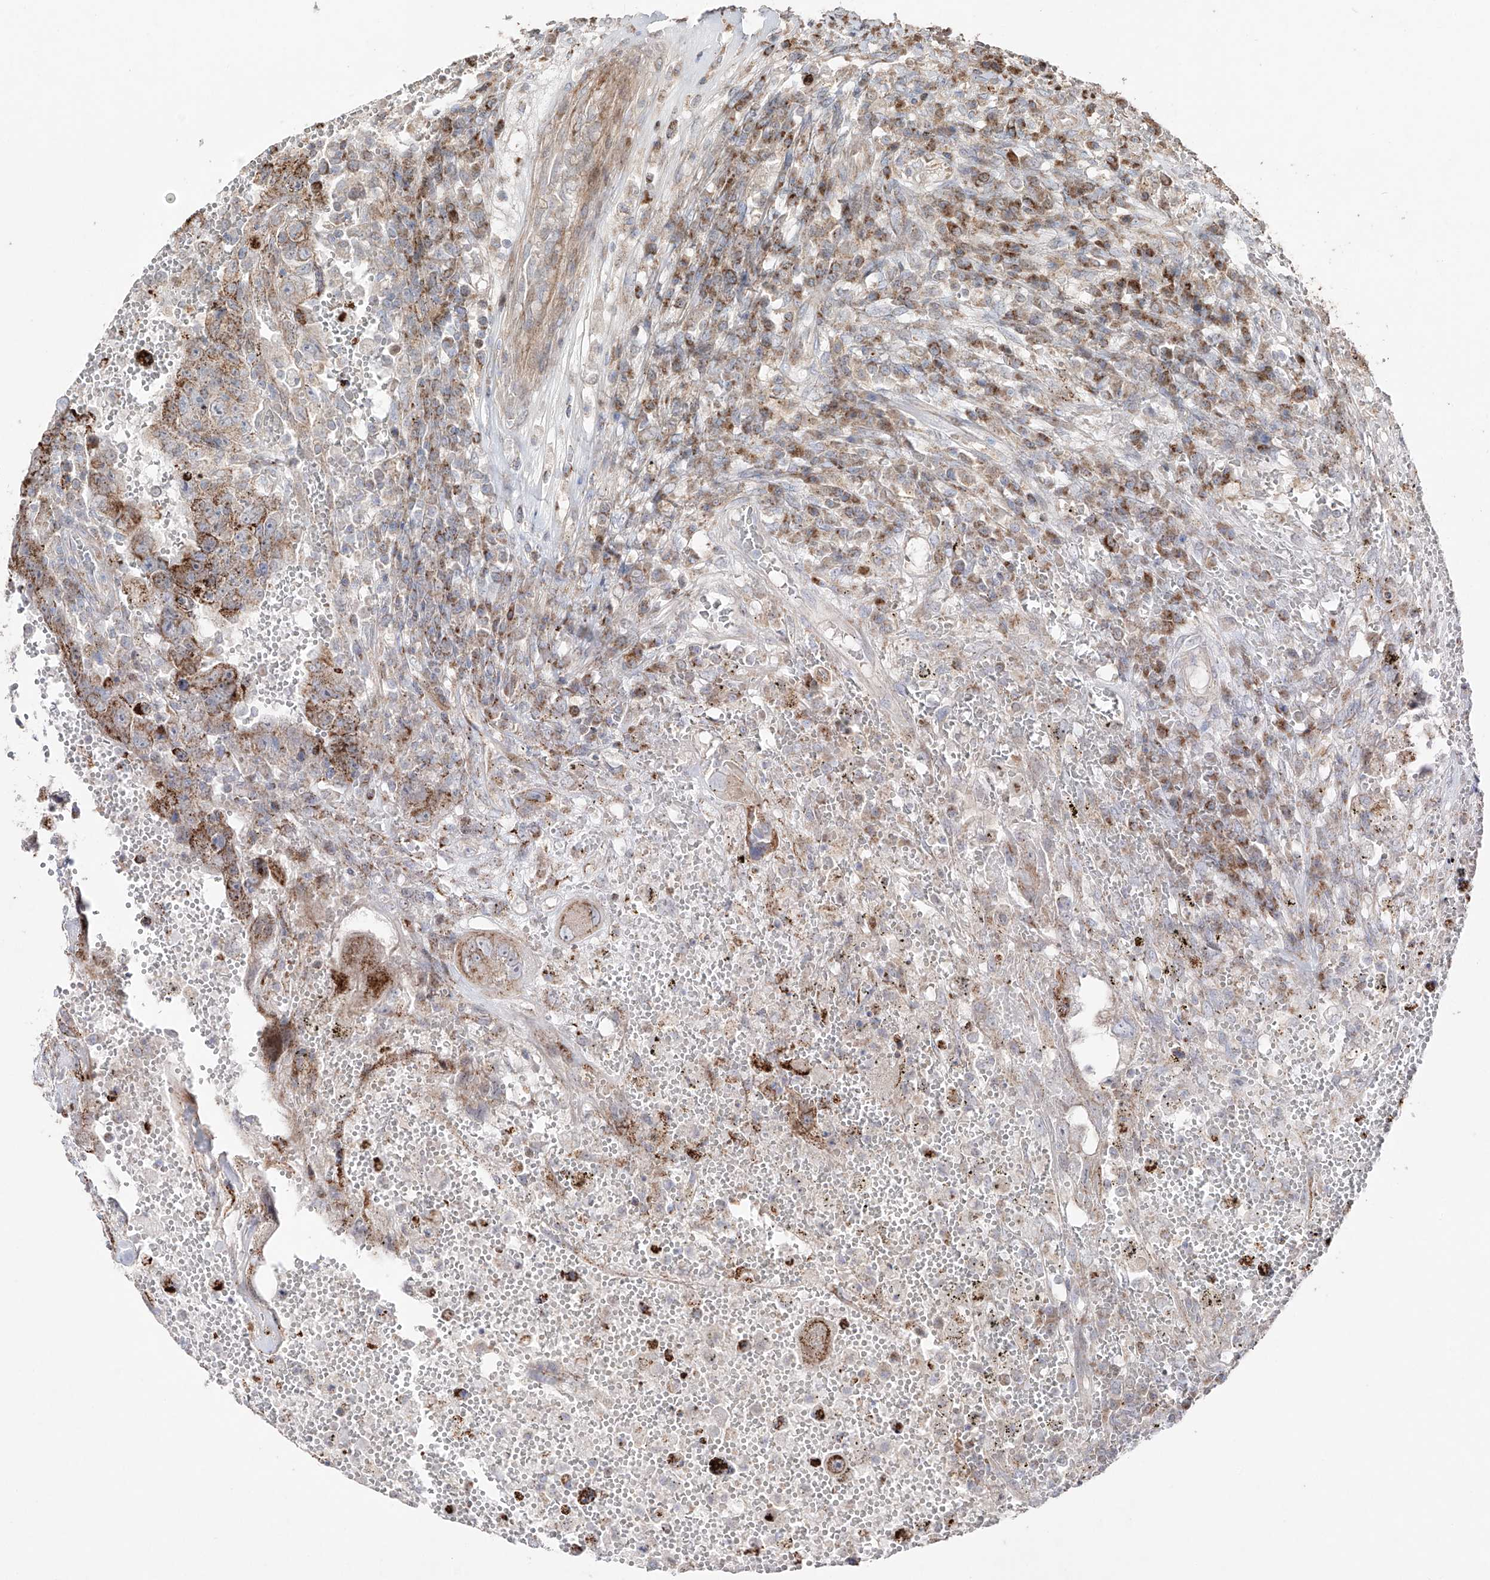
{"staining": {"intensity": "moderate", "quantity": "25%-75%", "location": "cytoplasmic/membranous"}, "tissue": "testis cancer", "cell_type": "Tumor cells", "image_type": "cancer", "snomed": [{"axis": "morphology", "description": "Carcinoma, Embryonal, NOS"}, {"axis": "topography", "description": "Testis"}], "caption": "Brown immunohistochemical staining in human embryonal carcinoma (testis) shows moderate cytoplasmic/membranous staining in approximately 25%-75% of tumor cells.", "gene": "YKT6", "patient": {"sex": "male", "age": 26}}